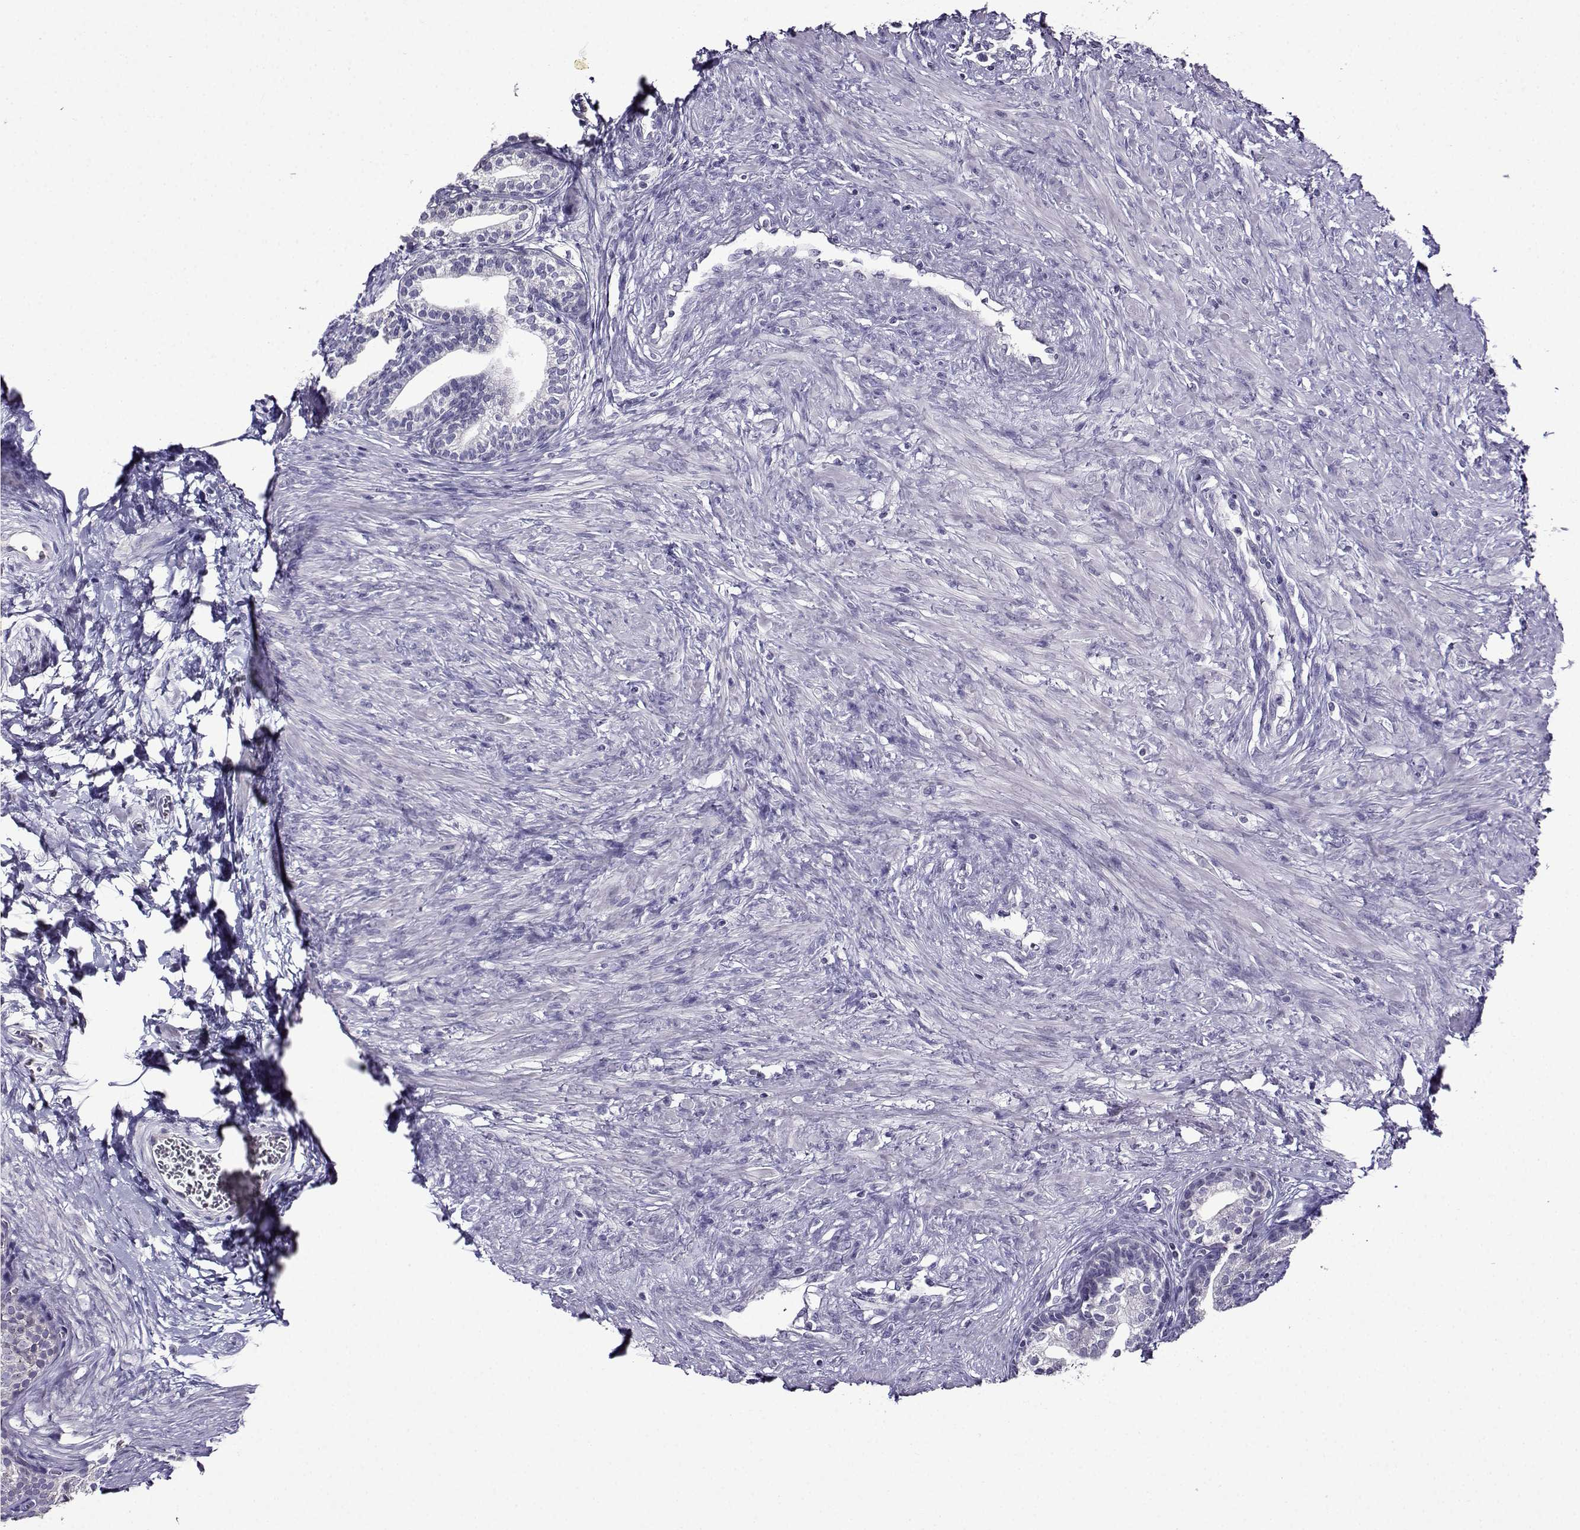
{"staining": {"intensity": "negative", "quantity": "none", "location": "none"}, "tissue": "prostate", "cell_type": "Glandular cells", "image_type": "normal", "snomed": [{"axis": "morphology", "description": "Normal tissue, NOS"}, {"axis": "topography", "description": "Prostate"}], "caption": "A micrograph of human prostate is negative for staining in glandular cells.", "gene": "TMEM266", "patient": {"sex": "male", "age": 65}}